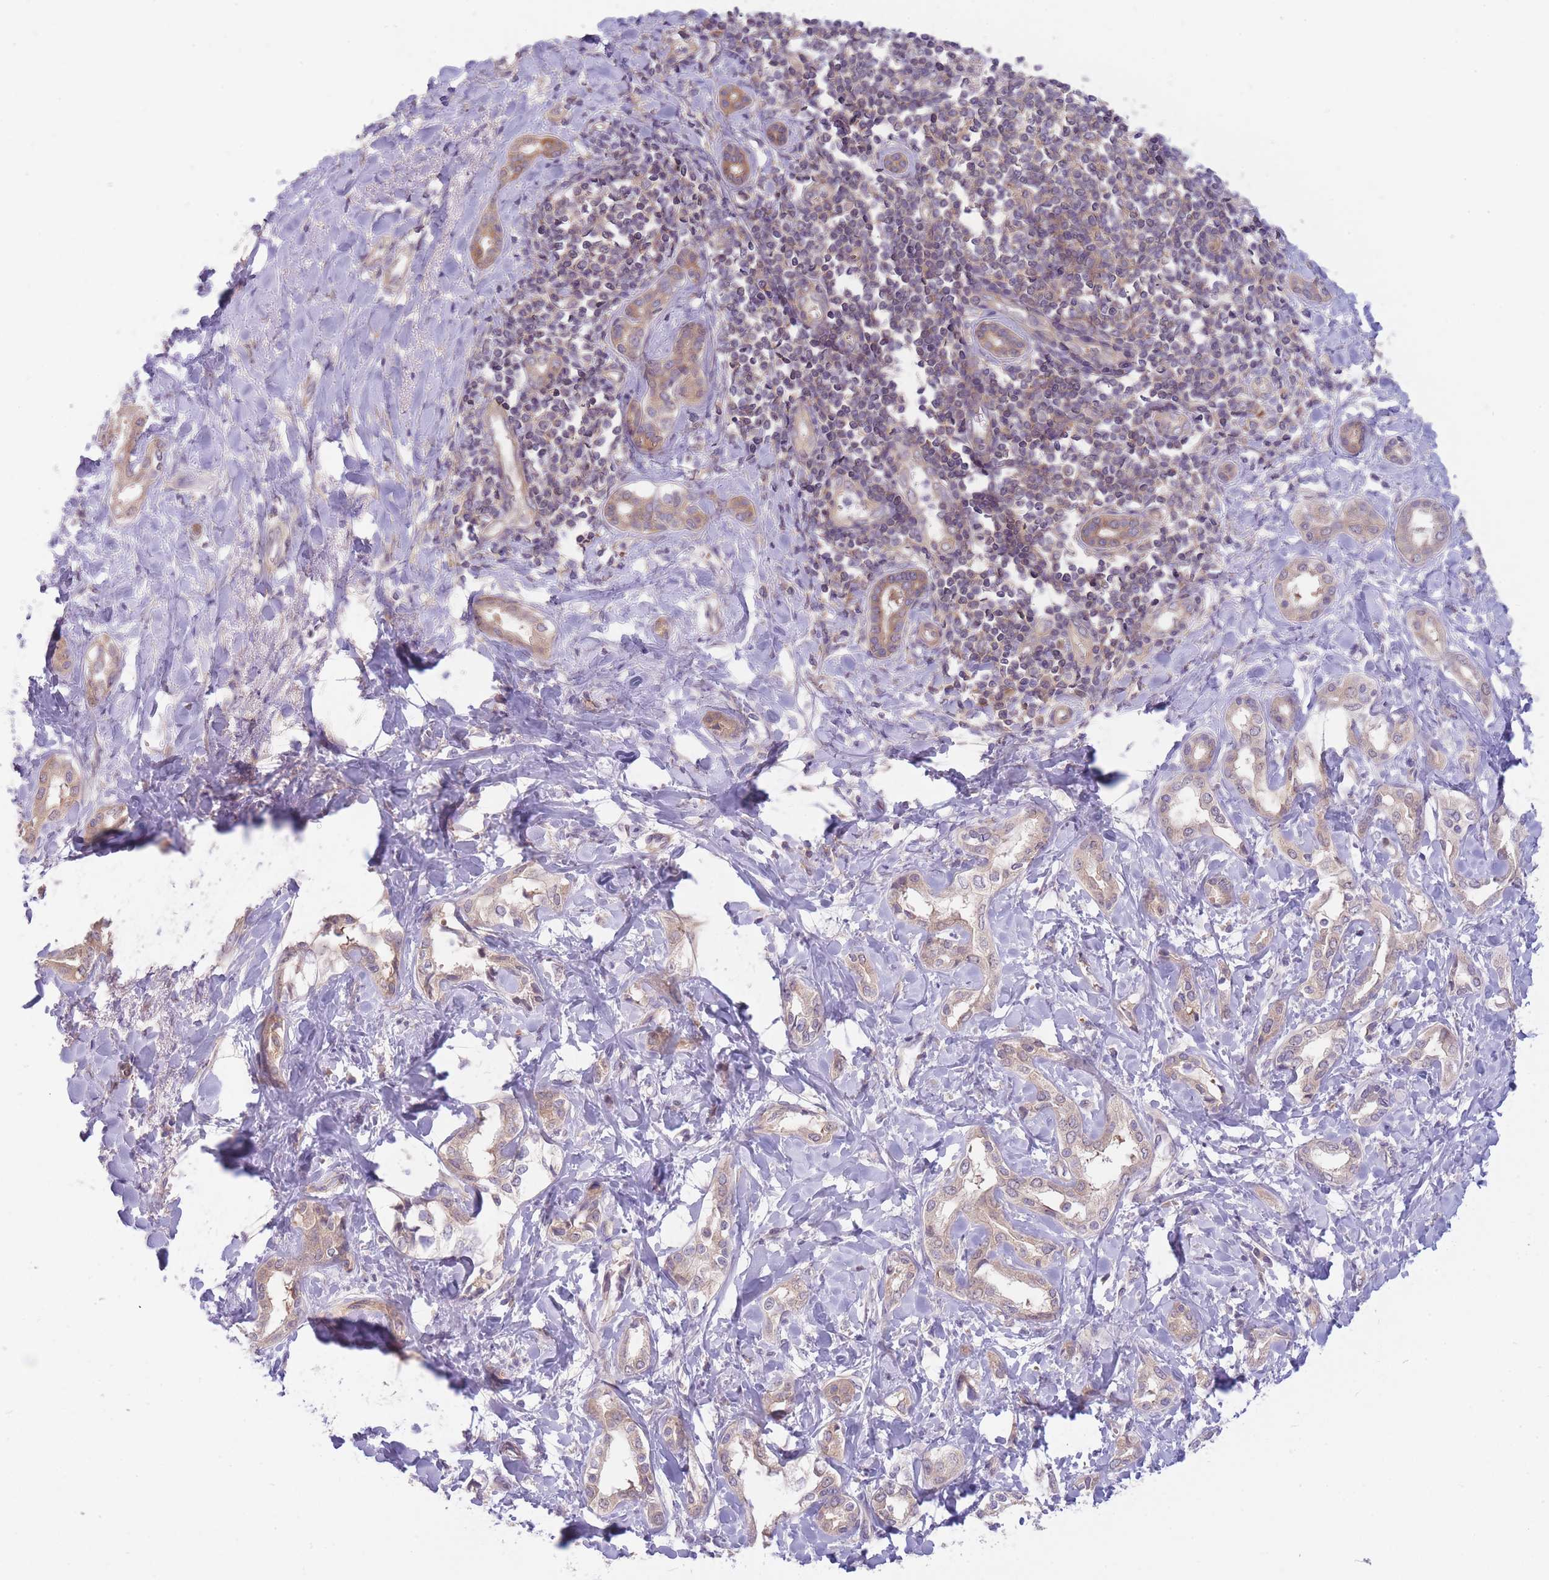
{"staining": {"intensity": "weak", "quantity": ">75%", "location": "cytoplasmic/membranous"}, "tissue": "liver cancer", "cell_type": "Tumor cells", "image_type": "cancer", "snomed": [{"axis": "morphology", "description": "Cholangiocarcinoma"}, {"axis": "topography", "description": "Liver"}], "caption": "Liver cholangiocarcinoma stained with immunohistochemistry (IHC) shows weak cytoplasmic/membranous expression in approximately >75% of tumor cells.", "gene": "PFDN6", "patient": {"sex": "female", "age": 77}}